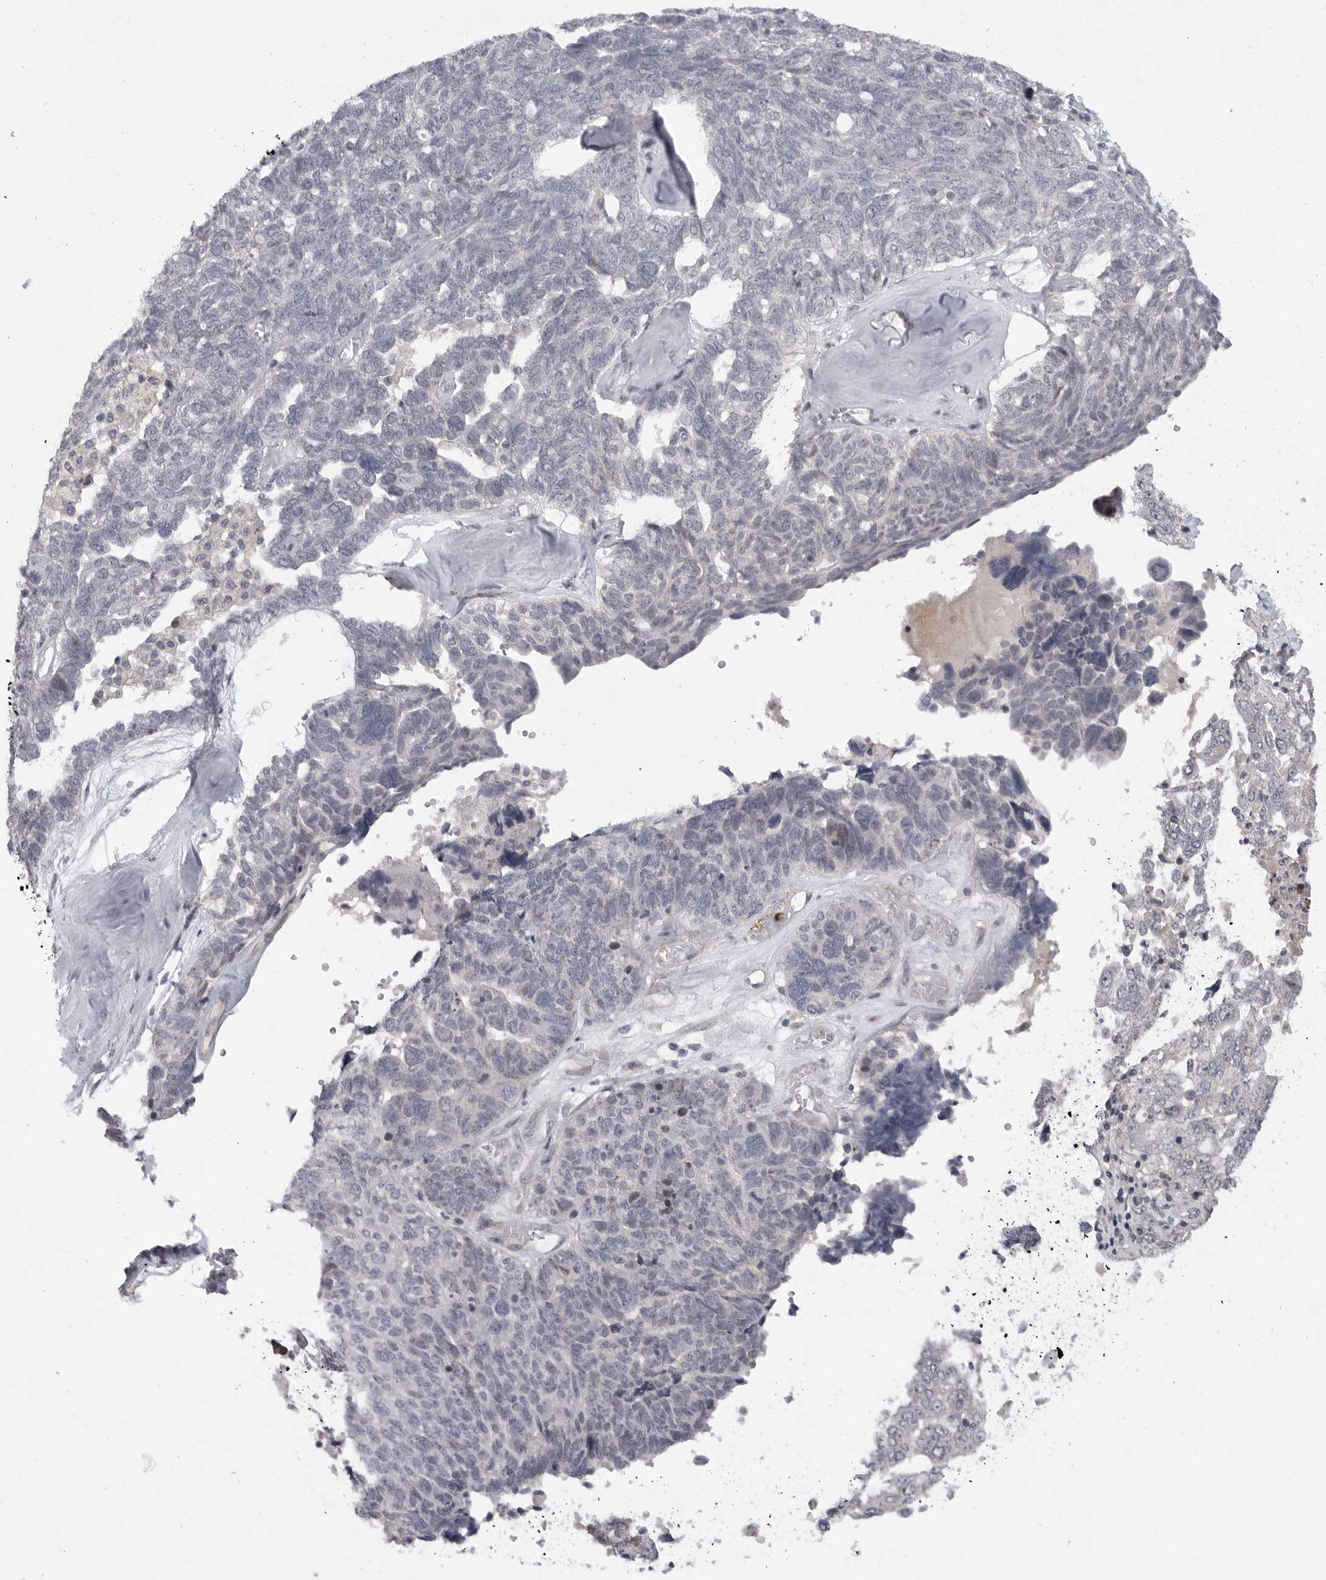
{"staining": {"intensity": "negative", "quantity": "none", "location": "none"}, "tissue": "ovarian cancer", "cell_type": "Tumor cells", "image_type": "cancer", "snomed": [{"axis": "morphology", "description": "Cystadenocarcinoma, serous, NOS"}, {"axis": "topography", "description": "Ovary"}], "caption": "High power microscopy image of an IHC photomicrograph of ovarian cancer (serous cystadenocarcinoma), revealing no significant expression in tumor cells.", "gene": "FBXO43", "patient": {"sex": "female", "age": 79}}